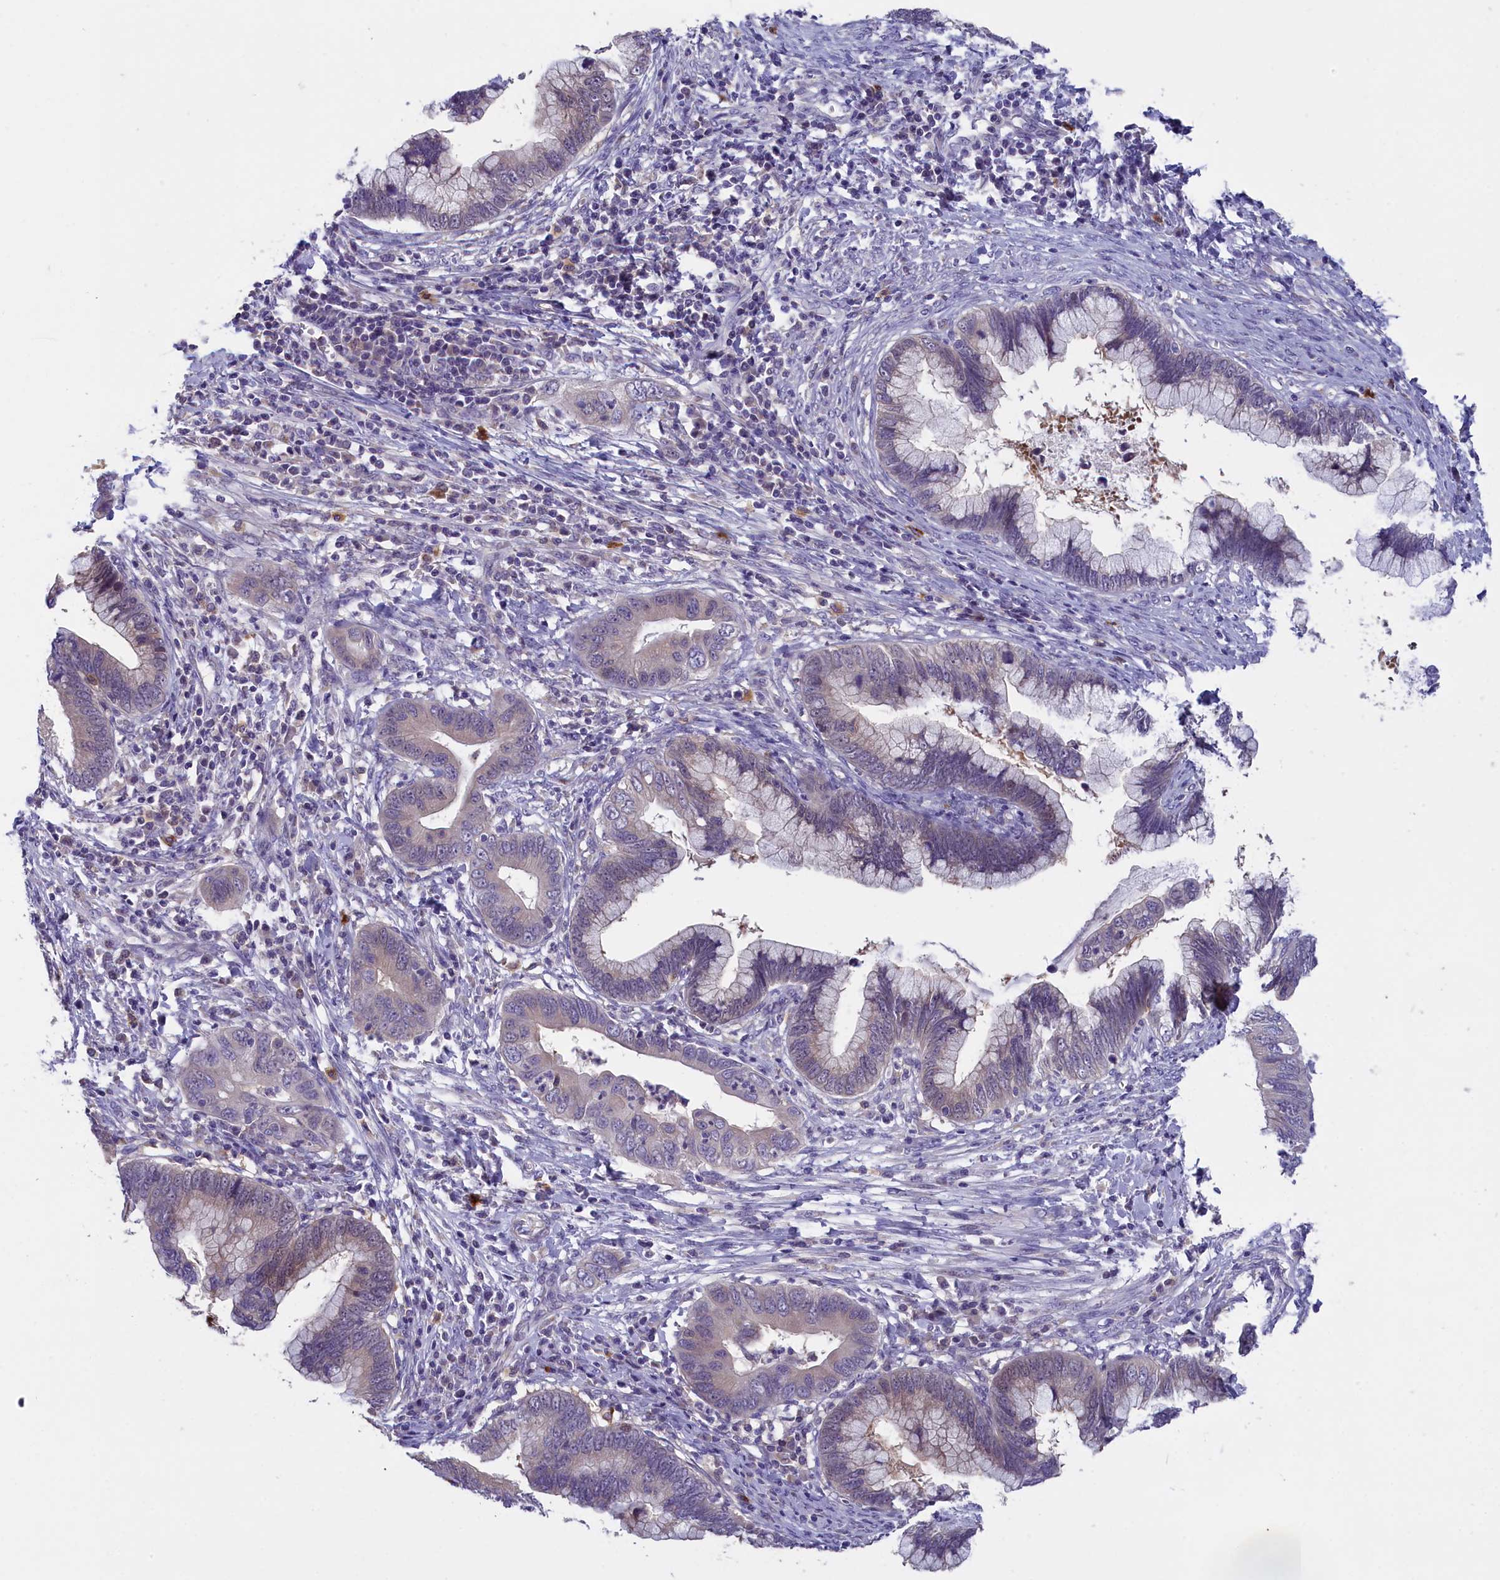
{"staining": {"intensity": "weak", "quantity": "<25%", "location": "cytoplasmic/membranous"}, "tissue": "cervical cancer", "cell_type": "Tumor cells", "image_type": "cancer", "snomed": [{"axis": "morphology", "description": "Adenocarcinoma, NOS"}, {"axis": "topography", "description": "Cervix"}], "caption": "The histopathology image demonstrates no staining of tumor cells in cervical cancer (adenocarcinoma).", "gene": "ENPP6", "patient": {"sex": "female", "age": 44}}